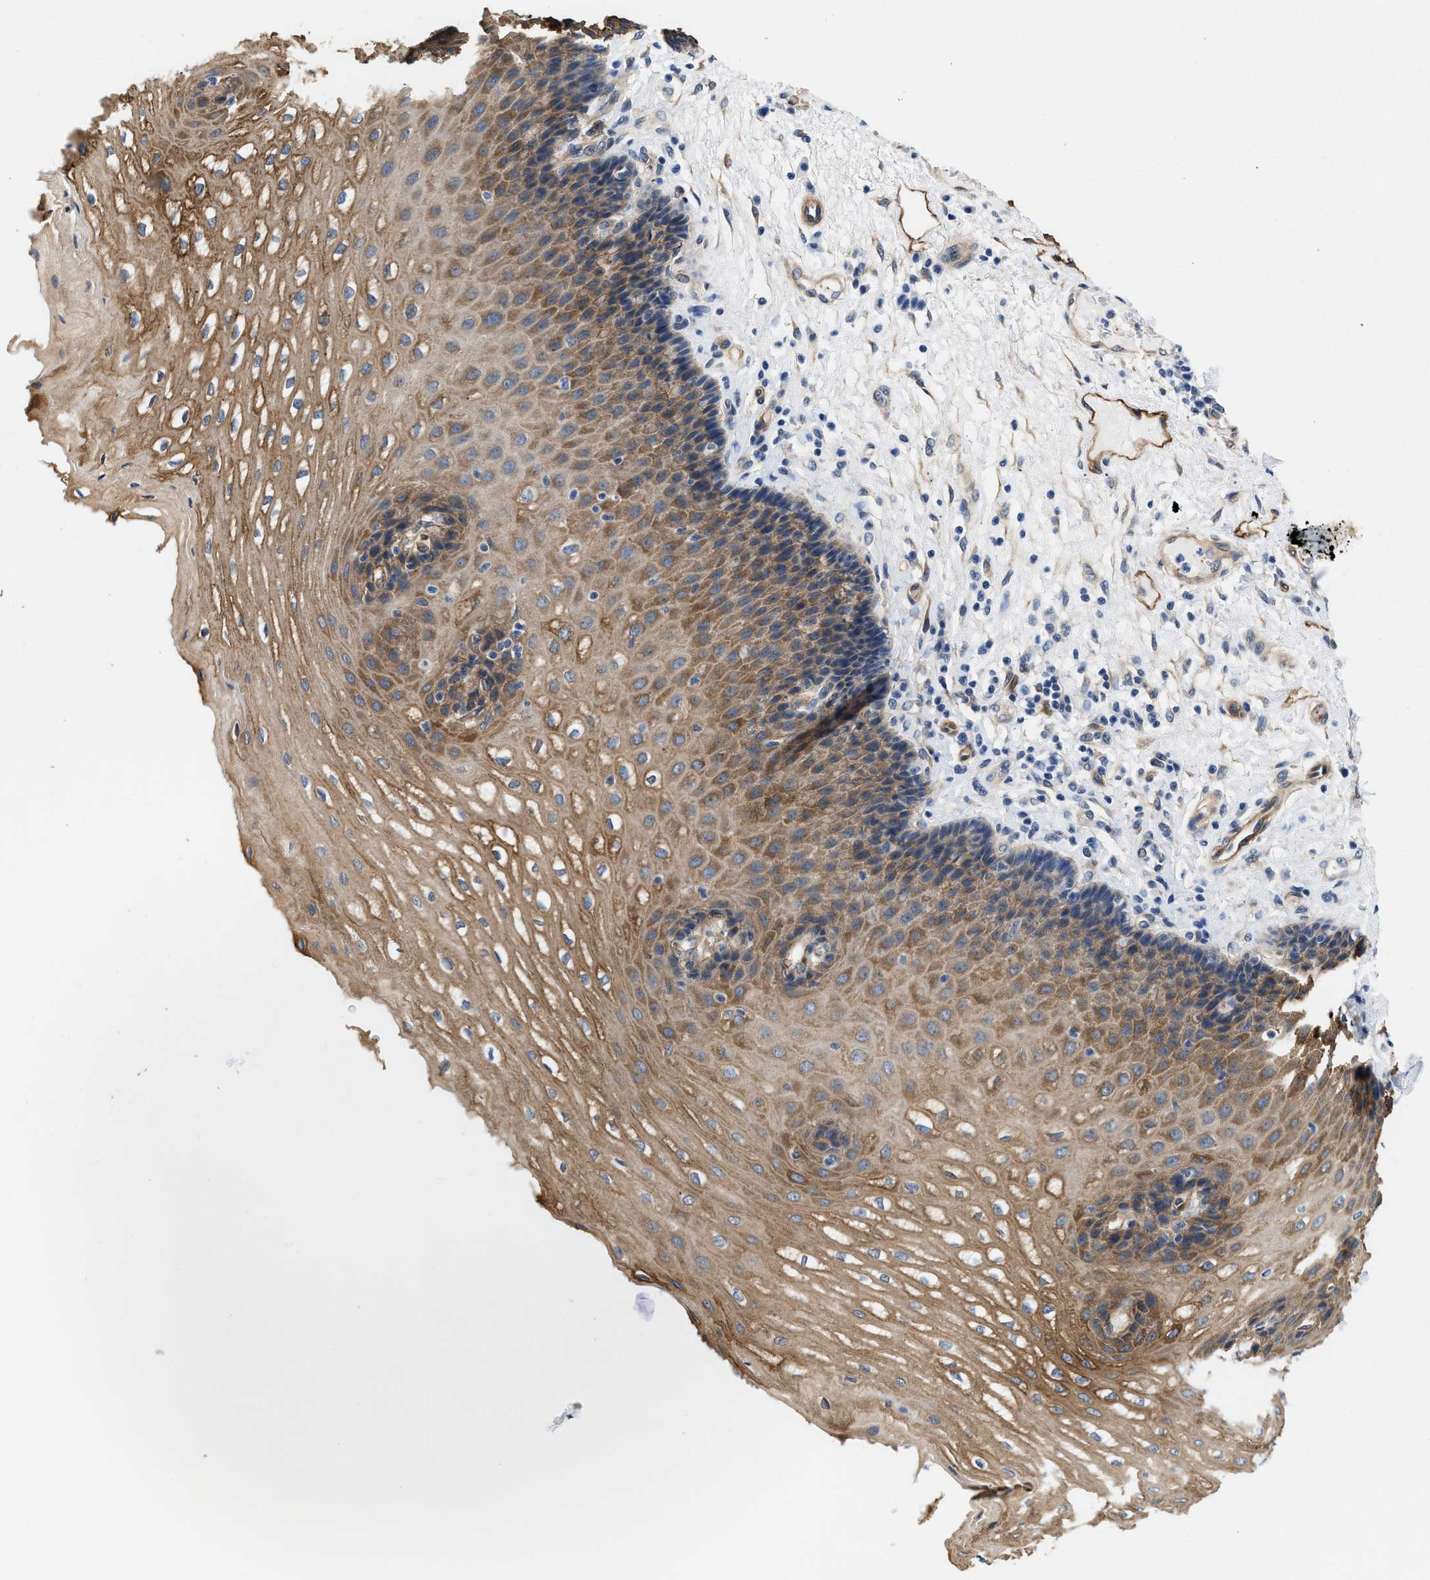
{"staining": {"intensity": "moderate", "quantity": ">75%", "location": "cytoplasmic/membranous"}, "tissue": "esophagus", "cell_type": "Squamous epithelial cells", "image_type": "normal", "snomed": [{"axis": "morphology", "description": "Normal tissue, NOS"}, {"axis": "topography", "description": "Esophagus"}], "caption": "Immunohistochemical staining of benign esophagus exhibits moderate cytoplasmic/membranous protein staining in about >75% of squamous epithelial cells.", "gene": "RAPH1", "patient": {"sex": "male", "age": 54}}